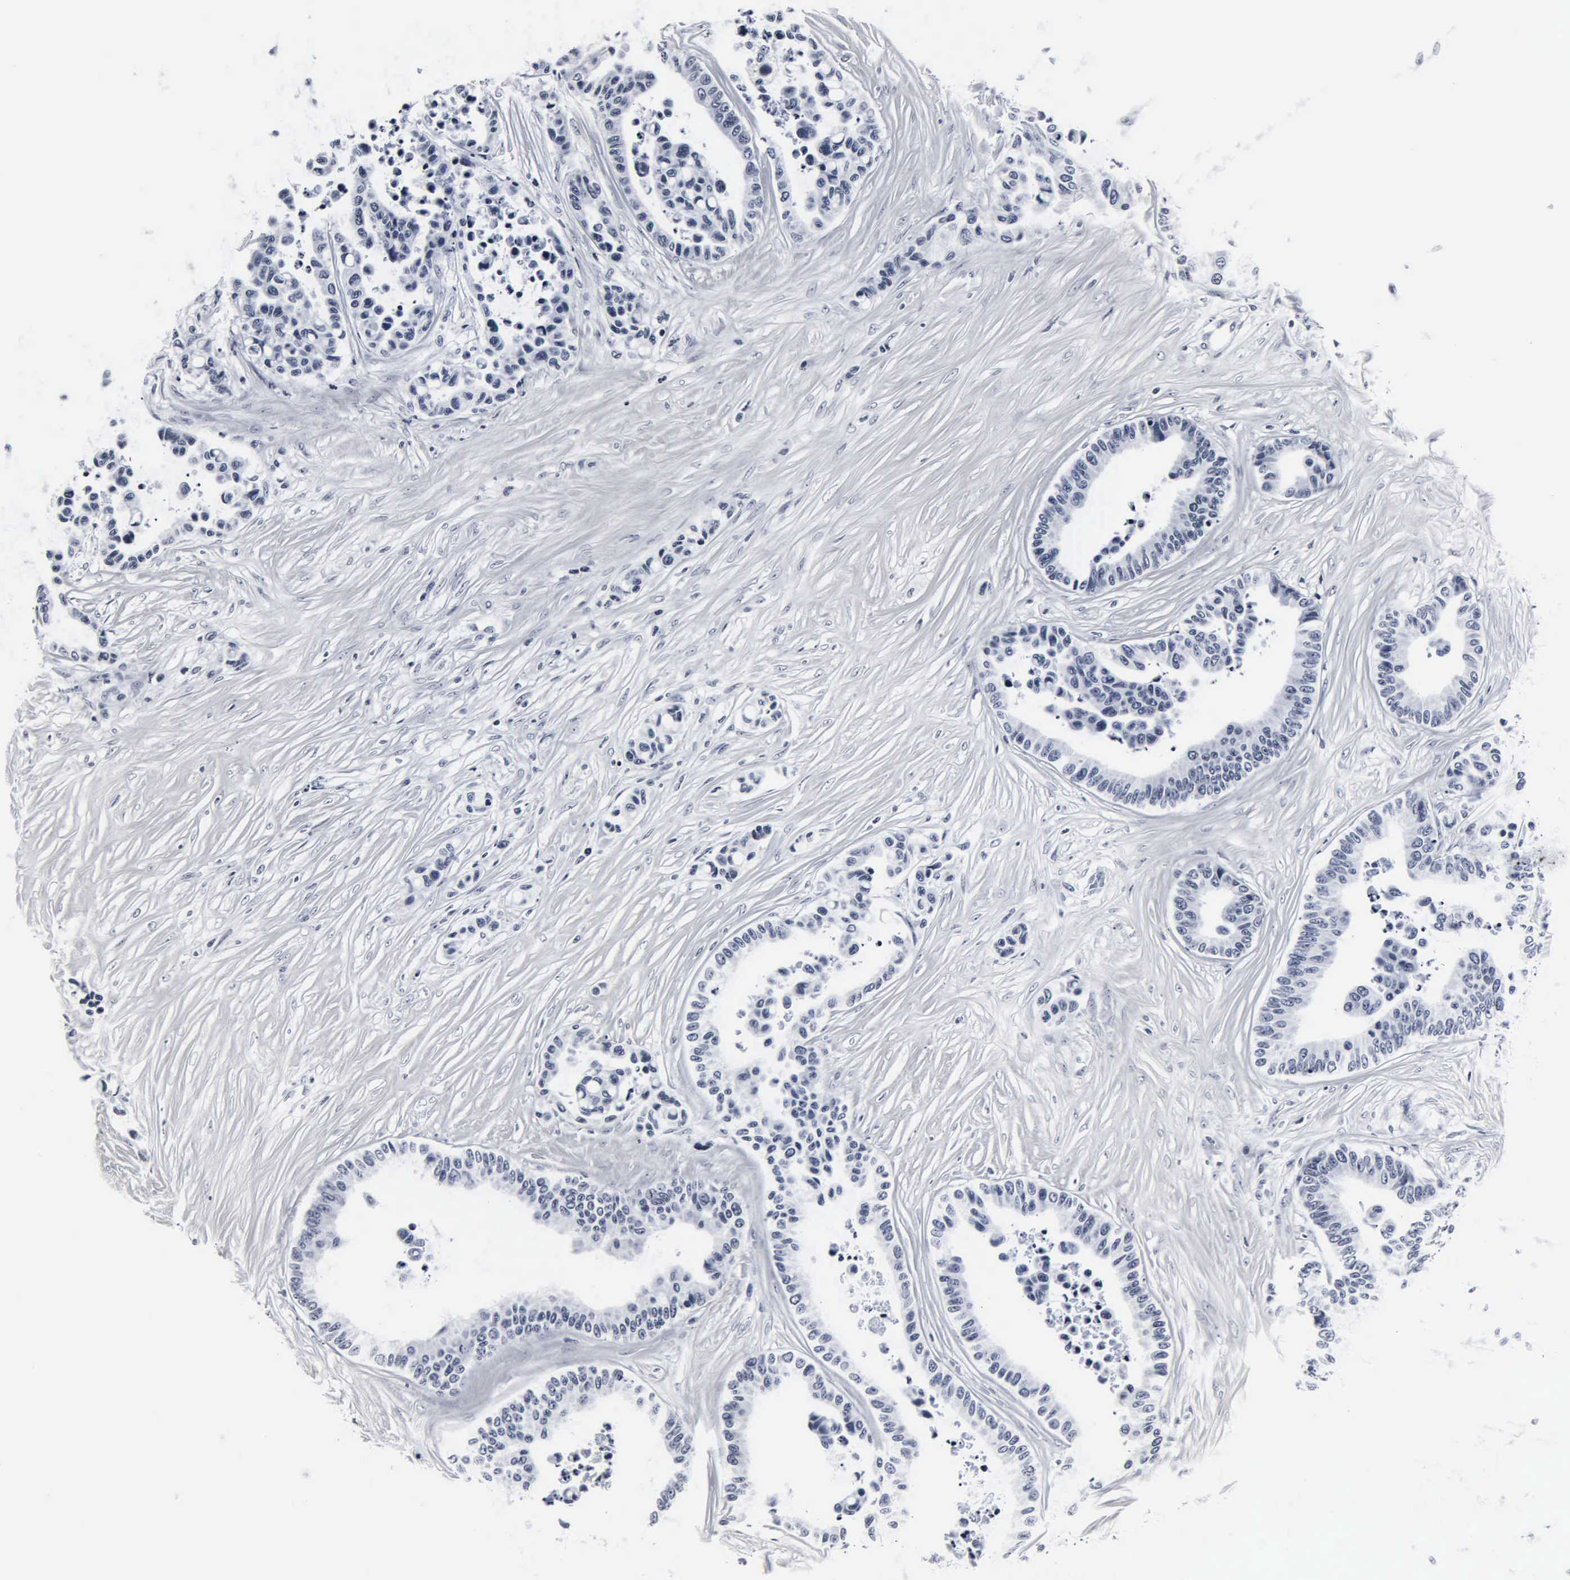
{"staining": {"intensity": "negative", "quantity": "none", "location": "none"}, "tissue": "colorectal cancer", "cell_type": "Tumor cells", "image_type": "cancer", "snomed": [{"axis": "morphology", "description": "Adenocarcinoma, NOS"}, {"axis": "topography", "description": "Colon"}], "caption": "DAB (3,3'-diaminobenzidine) immunohistochemical staining of colorectal cancer shows no significant positivity in tumor cells.", "gene": "DGCR2", "patient": {"sex": "male", "age": 82}}